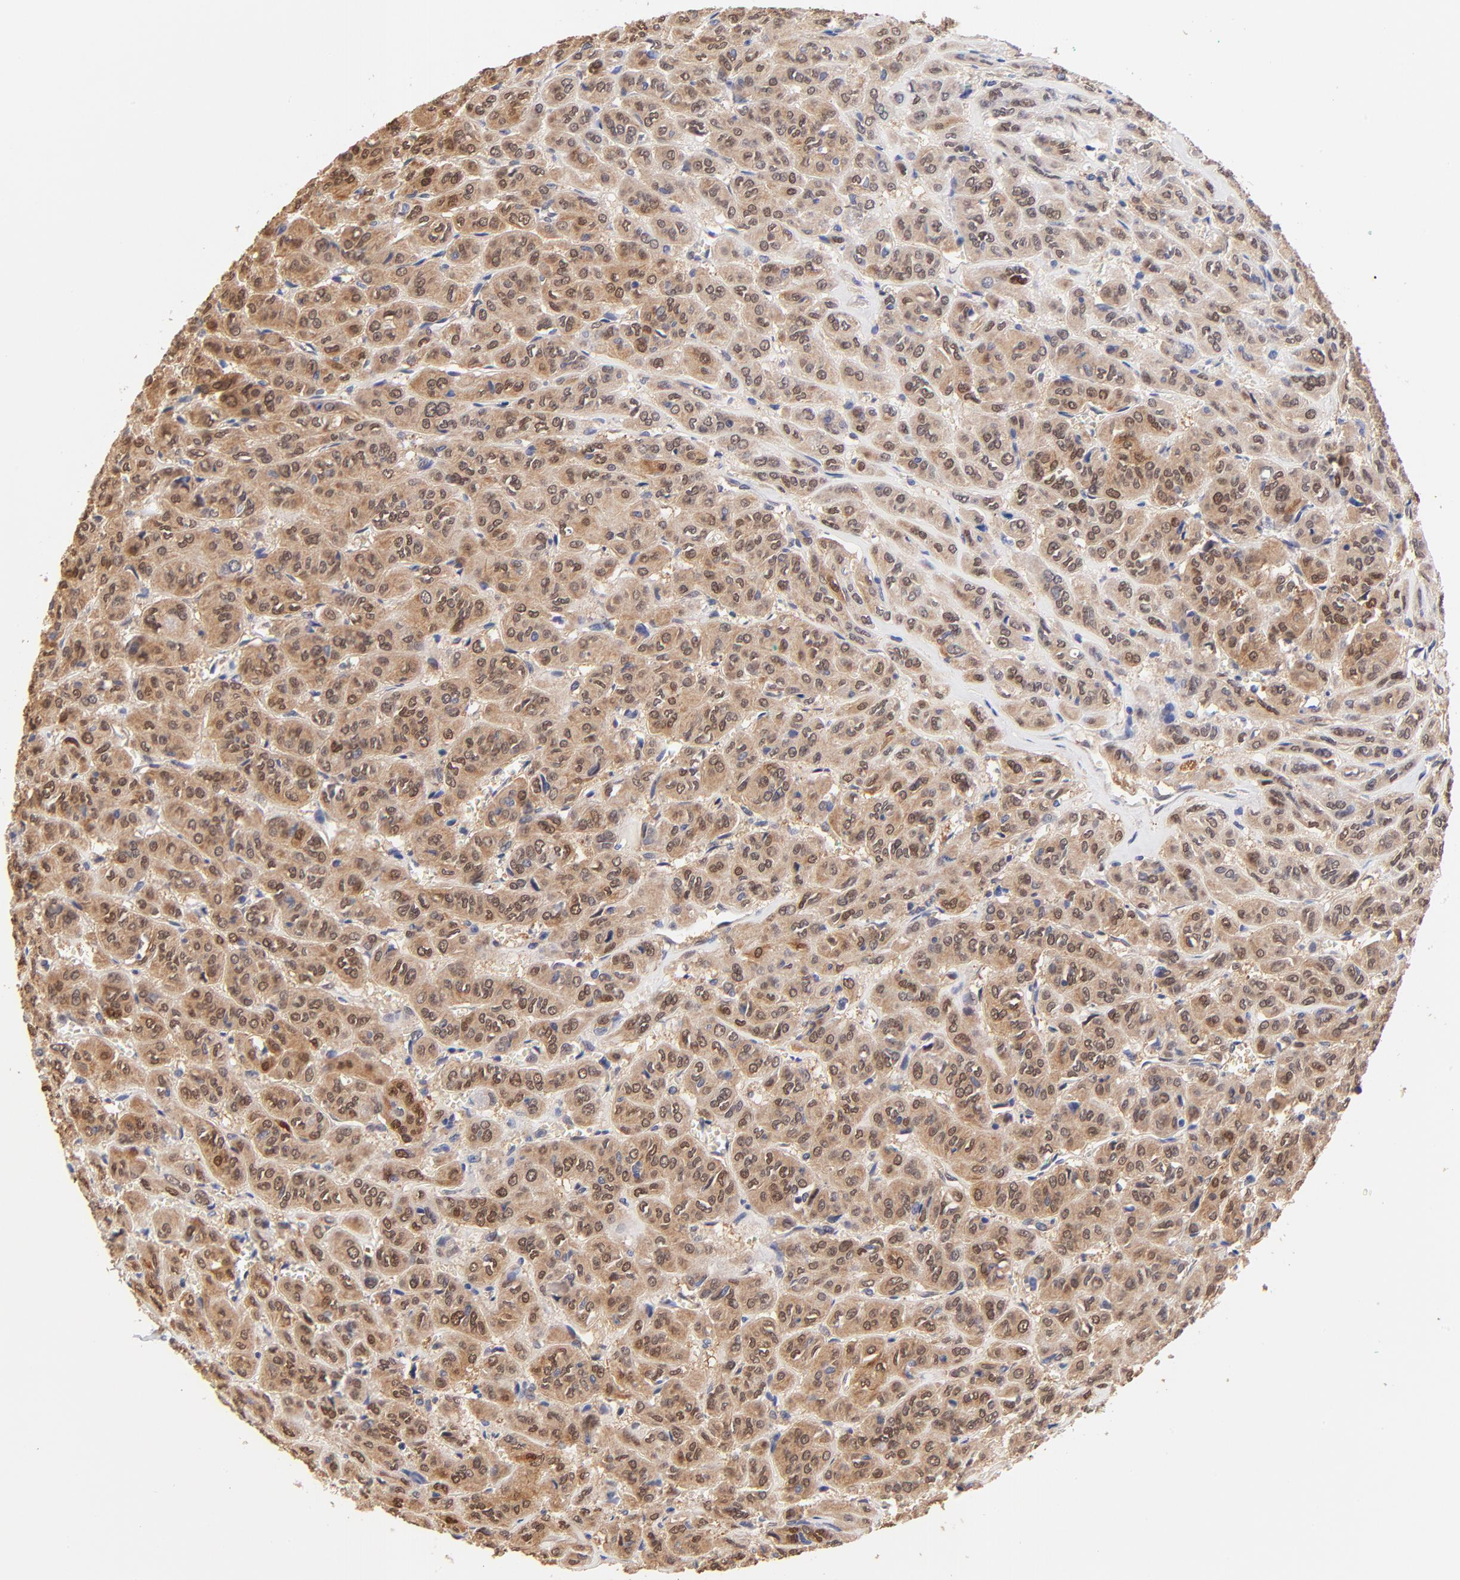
{"staining": {"intensity": "moderate", "quantity": "25%-75%", "location": "cytoplasmic/membranous,nuclear"}, "tissue": "thyroid cancer", "cell_type": "Tumor cells", "image_type": "cancer", "snomed": [{"axis": "morphology", "description": "Follicular adenoma carcinoma, NOS"}, {"axis": "topography", "description": "Thyroid gland"}], "caption": "Protein staining shows moderate cytoplasmic/membranous and nuclear positivity in approximately 25%-75% of tumor cells in follicular adenoma carcinoma (thyroid).", "gene": "TXNL1", "patient": {"sex": "female", "age": 71}}